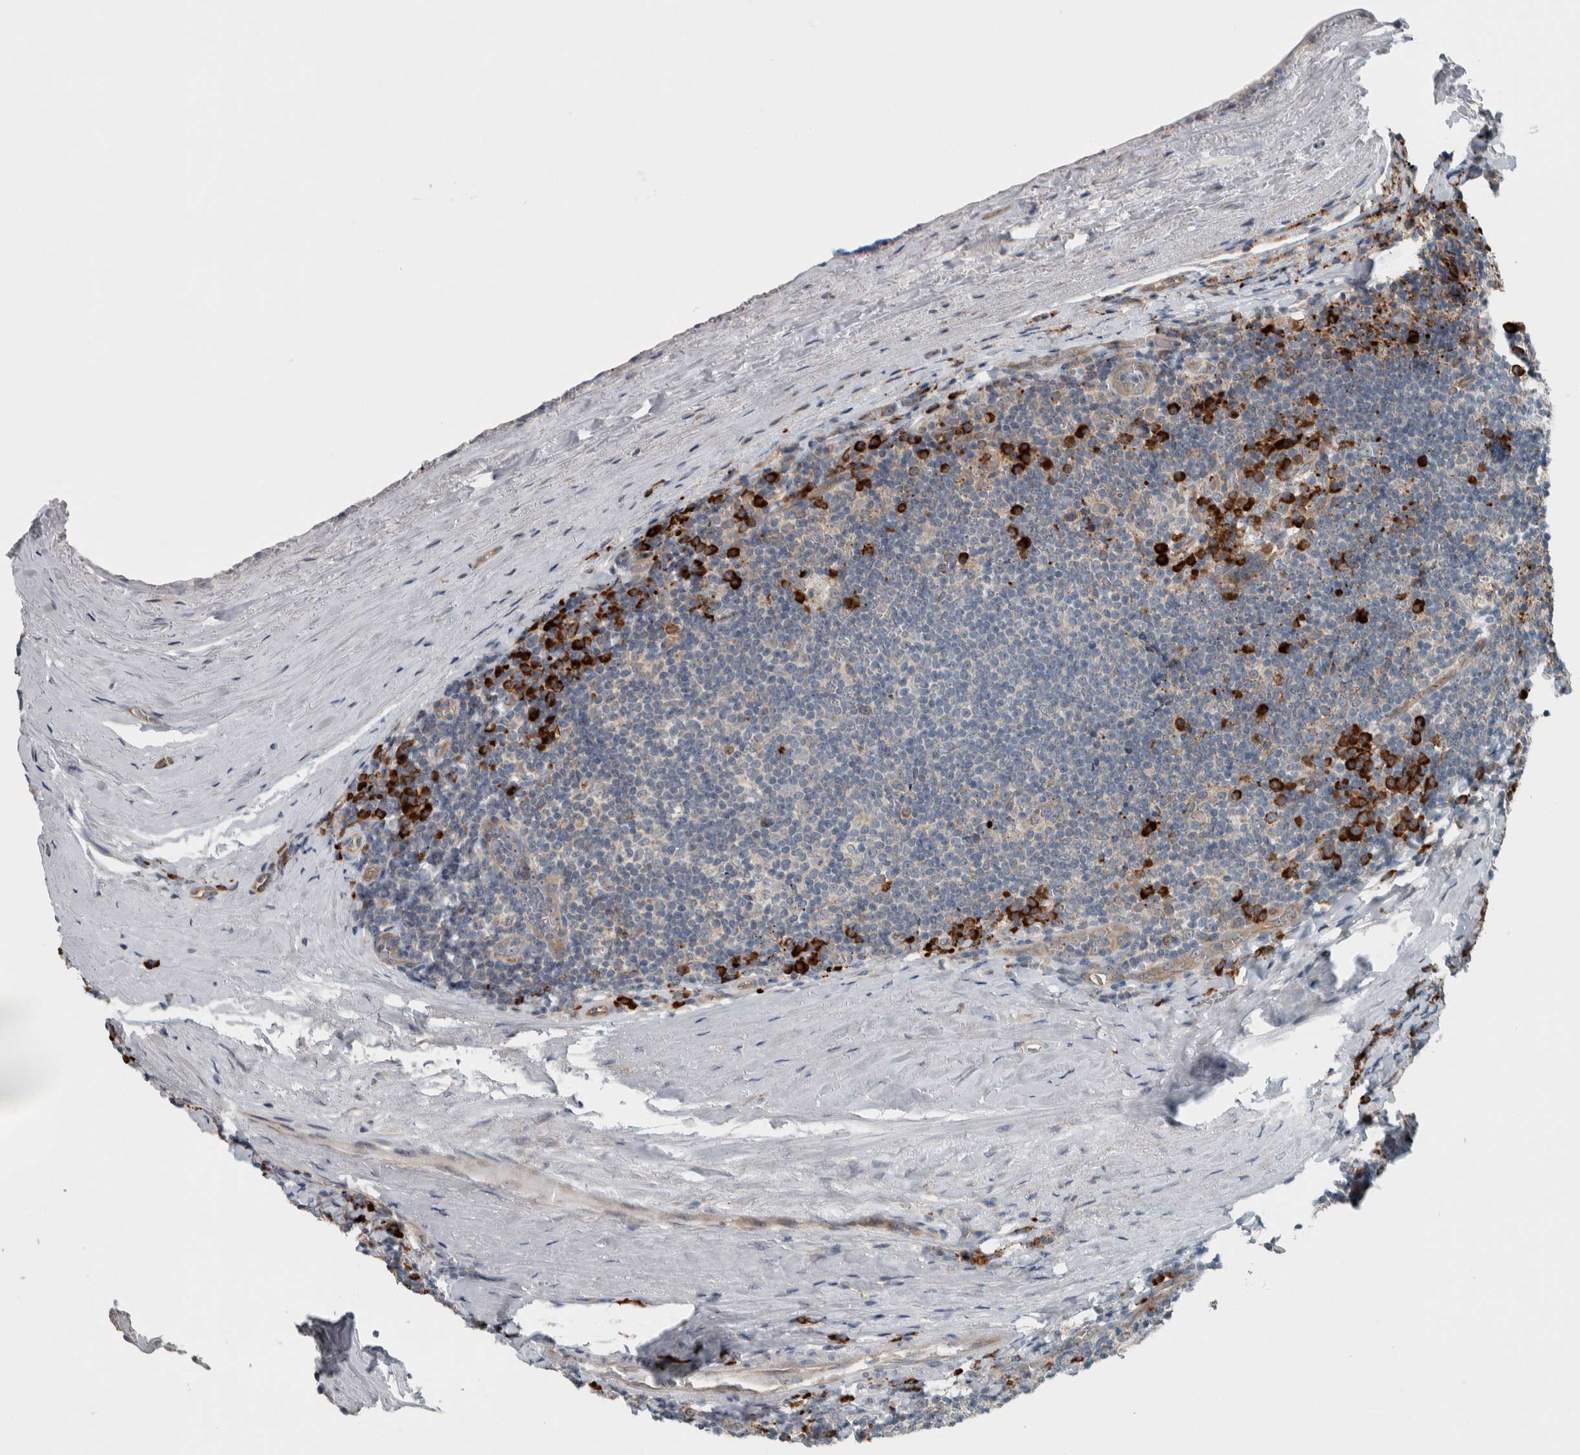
{"staining": {"intensity": "negative", "quantity": "none", "location": "none"}, "tissue": "tonsil", "cell_type": "Germinal center cells", "image_type": "normal", "snomed": [{"axis": "morphology", "description": "Normal tissue, NOS"}, {"axis": "topography", "description": "Tonsil"}], "caption": "Immunohistochemistry (IHC) image of unremarkable tonsil: human tonsil stained with DAB reveals no significant protein expression in germinal center cells.", "gene": "USP25", "patient": {"sex": "male", "age": 37}}